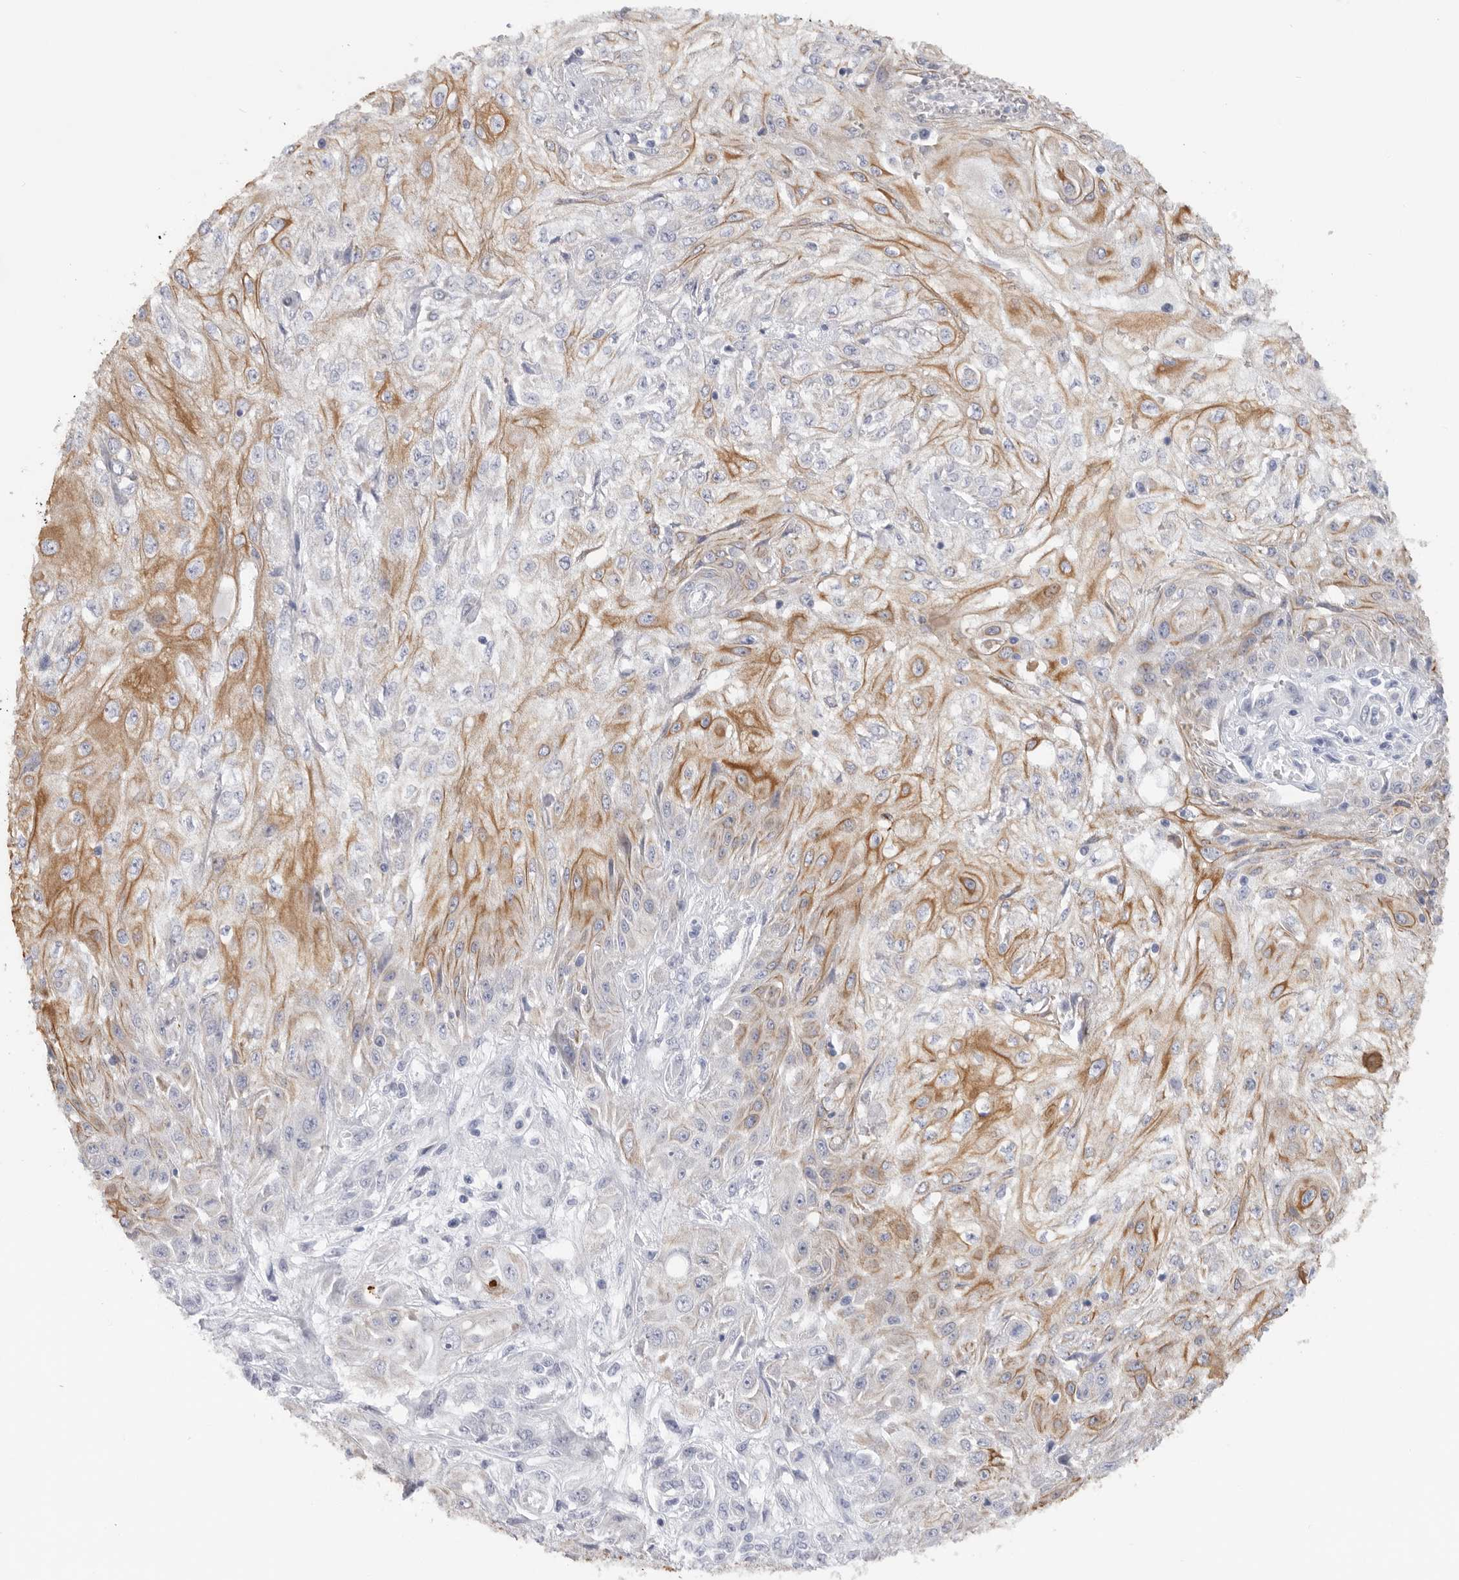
{"staining": {"intensity": "moderate", "quantity": "25%-75%", "location": "cytoplasmic/membranous"}, "tissue": "skin cancer", "cell_type": "Tumor cells", "image_type": "cancer", "snomed": [{"axis": "morphology", "description": "Squamous cell carcinoma, NOS"}, {"axis": "morphology", "description": "Squamous cell carcinoma, metastatic, NOS"}, {"axis": "topography", "description": "Skin"}, {"axis": "topography", "description": "Lymph node"}], "caption": "An immunohistochemistry (IHC) histopathology image of tumor tissue is shown. Protein staining in brown highlights moderate cytoplasmic/membranous positivity in skin cancer within tumor cells.", "gene": "MTFR1L", "patient": {"sex": "male", "age": 75}}